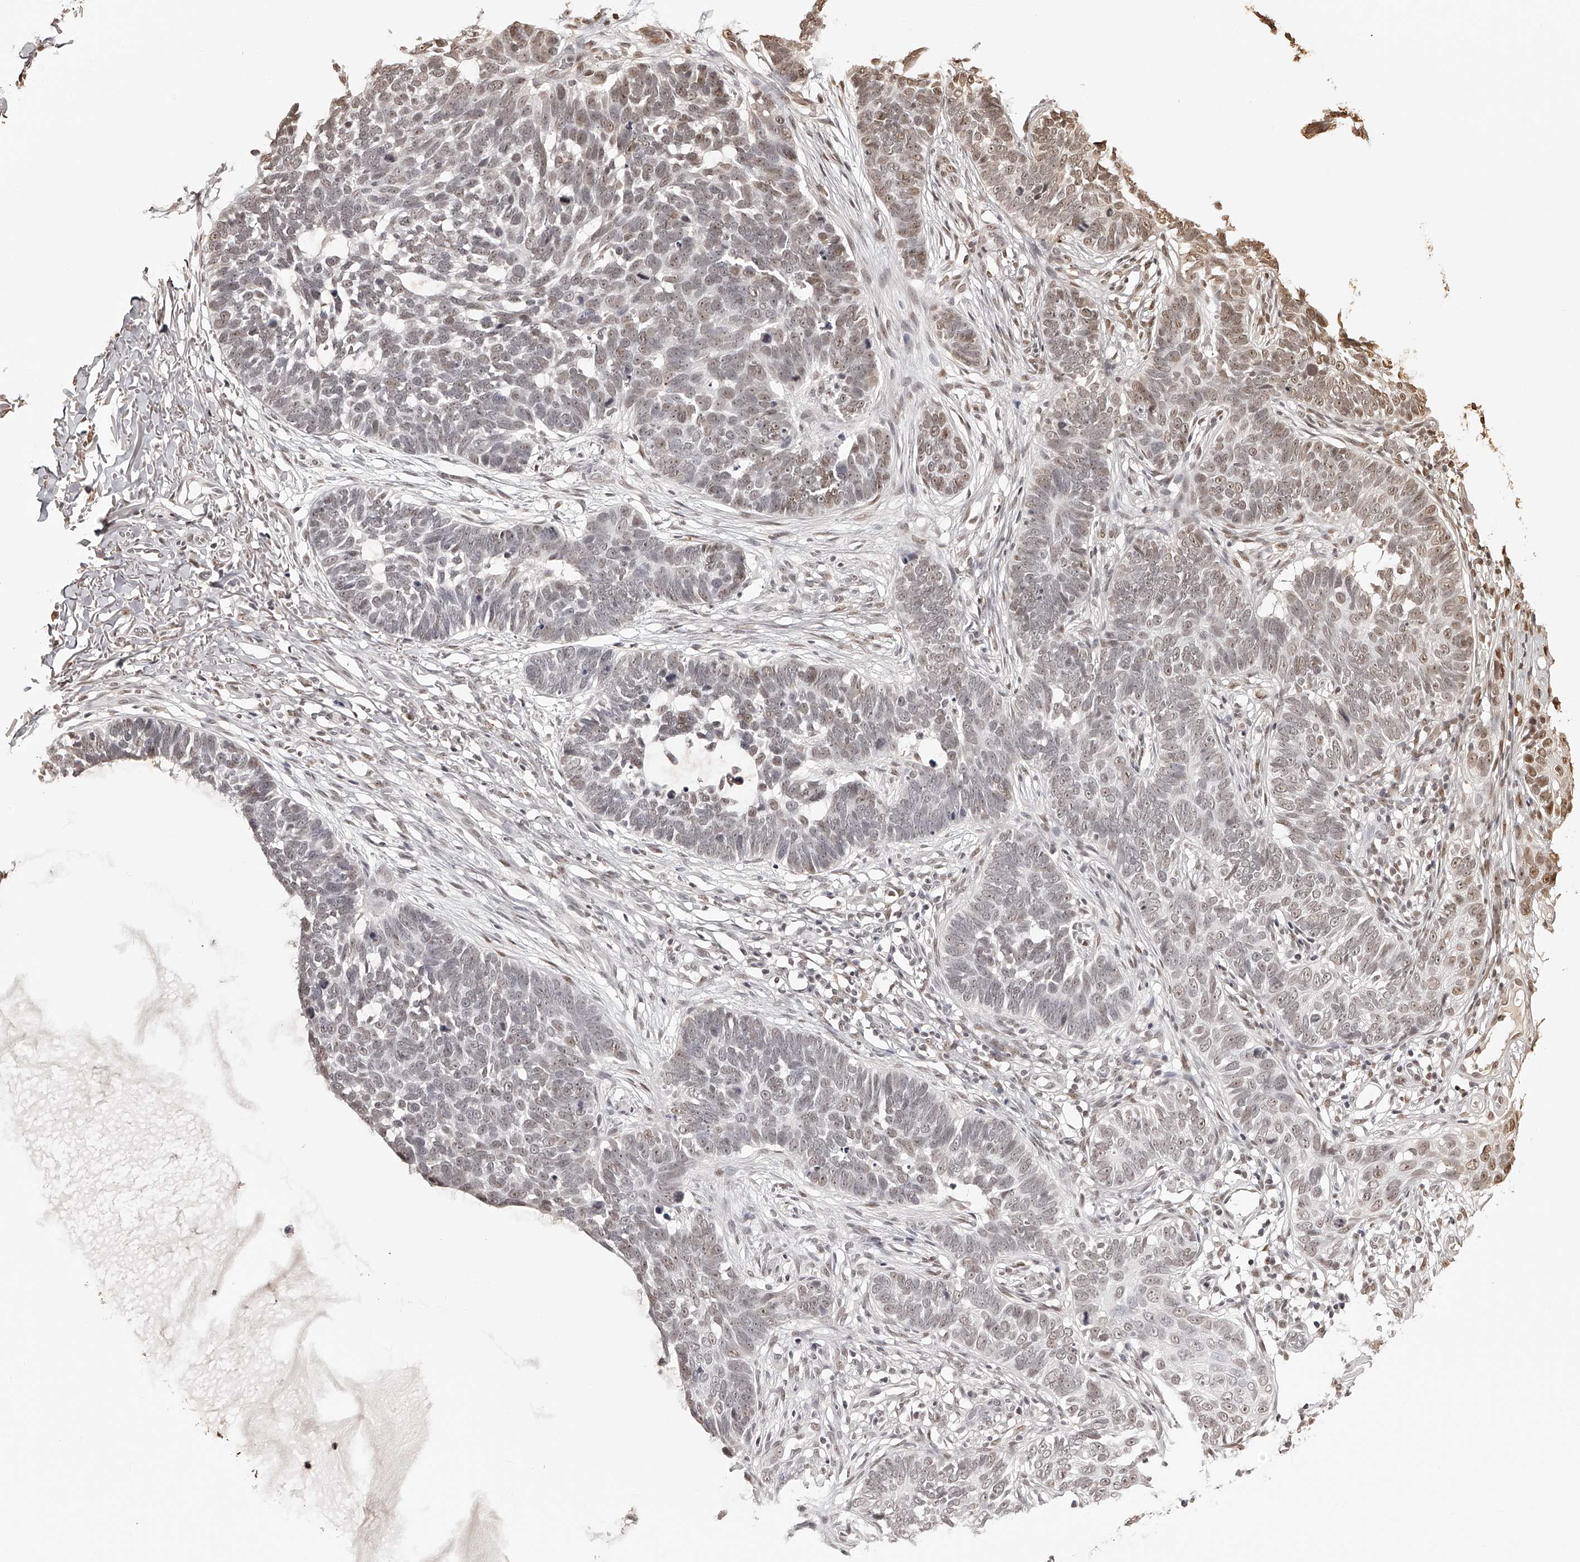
{"staining": {"intensity": "weak", "quantity": "25%-75%", "location": "nuclear"}, "tissue": "skin cancer", "cell_type": "Tumor cells", "image_type": "cancer", "snomed": [{"axis": "morphology", "description": "Normal tissue, NOS"}, {"axis": "morphology", "description": "Basal cell carcinoma"}, {"axis": "topography", "description": "Skin"}], "caption": "Basal cell carcinoma (skin) stained with a protein marker reveals weak staining in tumor cells.", "gene": "ZNF503", "patient": {"sex": "male", "age": 77}}